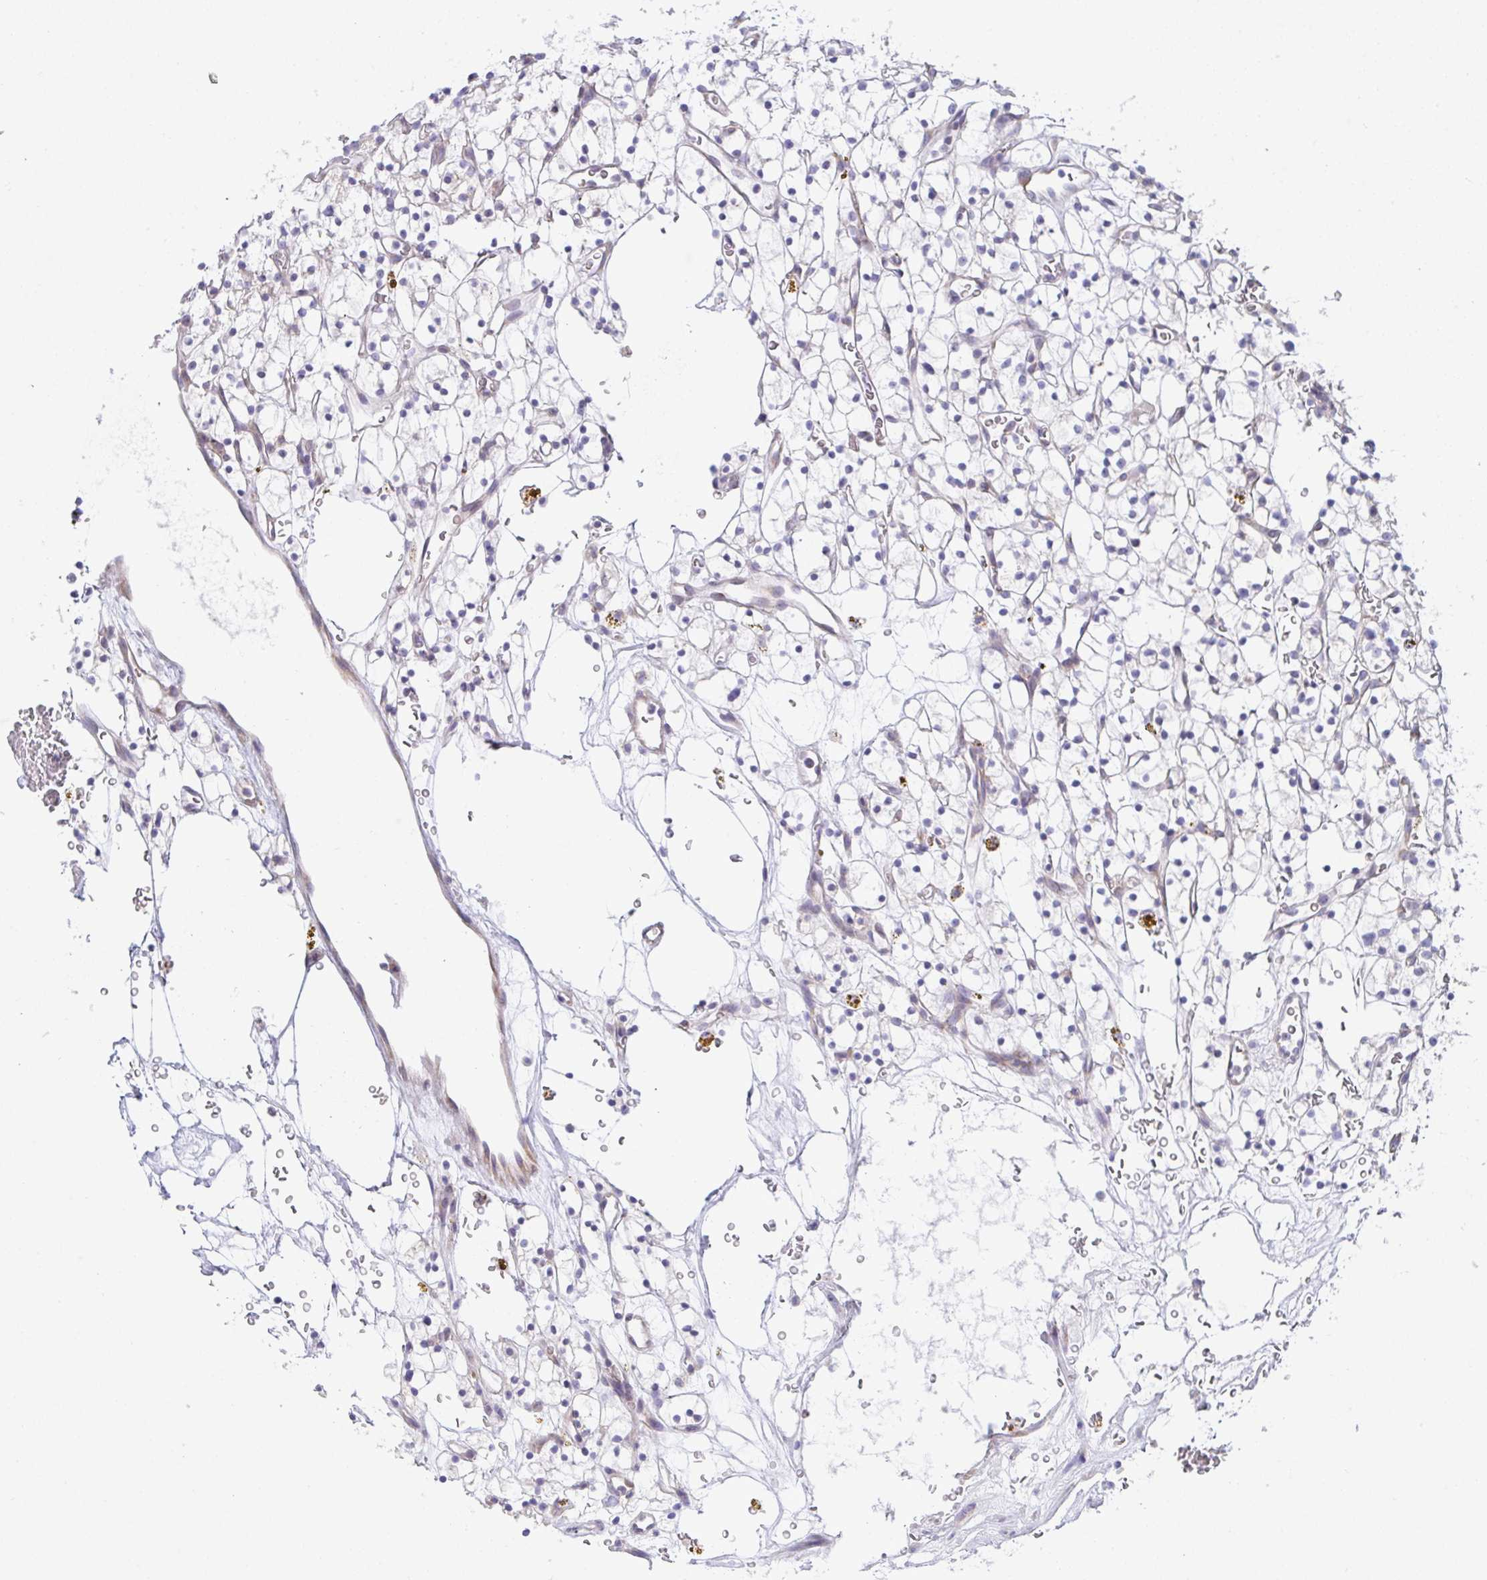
{"staining": {"intensity": "negative", "quantity": "none", "location": "none"}, "tissue": "renal cancer", "cell_type": "Tumor cells", "image_type": "cancer", "snomed": [{"axis": "morphology", "description": "Adenocarcinoma, NOS"}, {"axis": "topography", "description": "Kidney"}], "caption": "There is no significant staining in tumor cells of renal cancer (adenocarcinoma).", "gene": "FAU", "patient": {"sex": "female", "age": 64}}